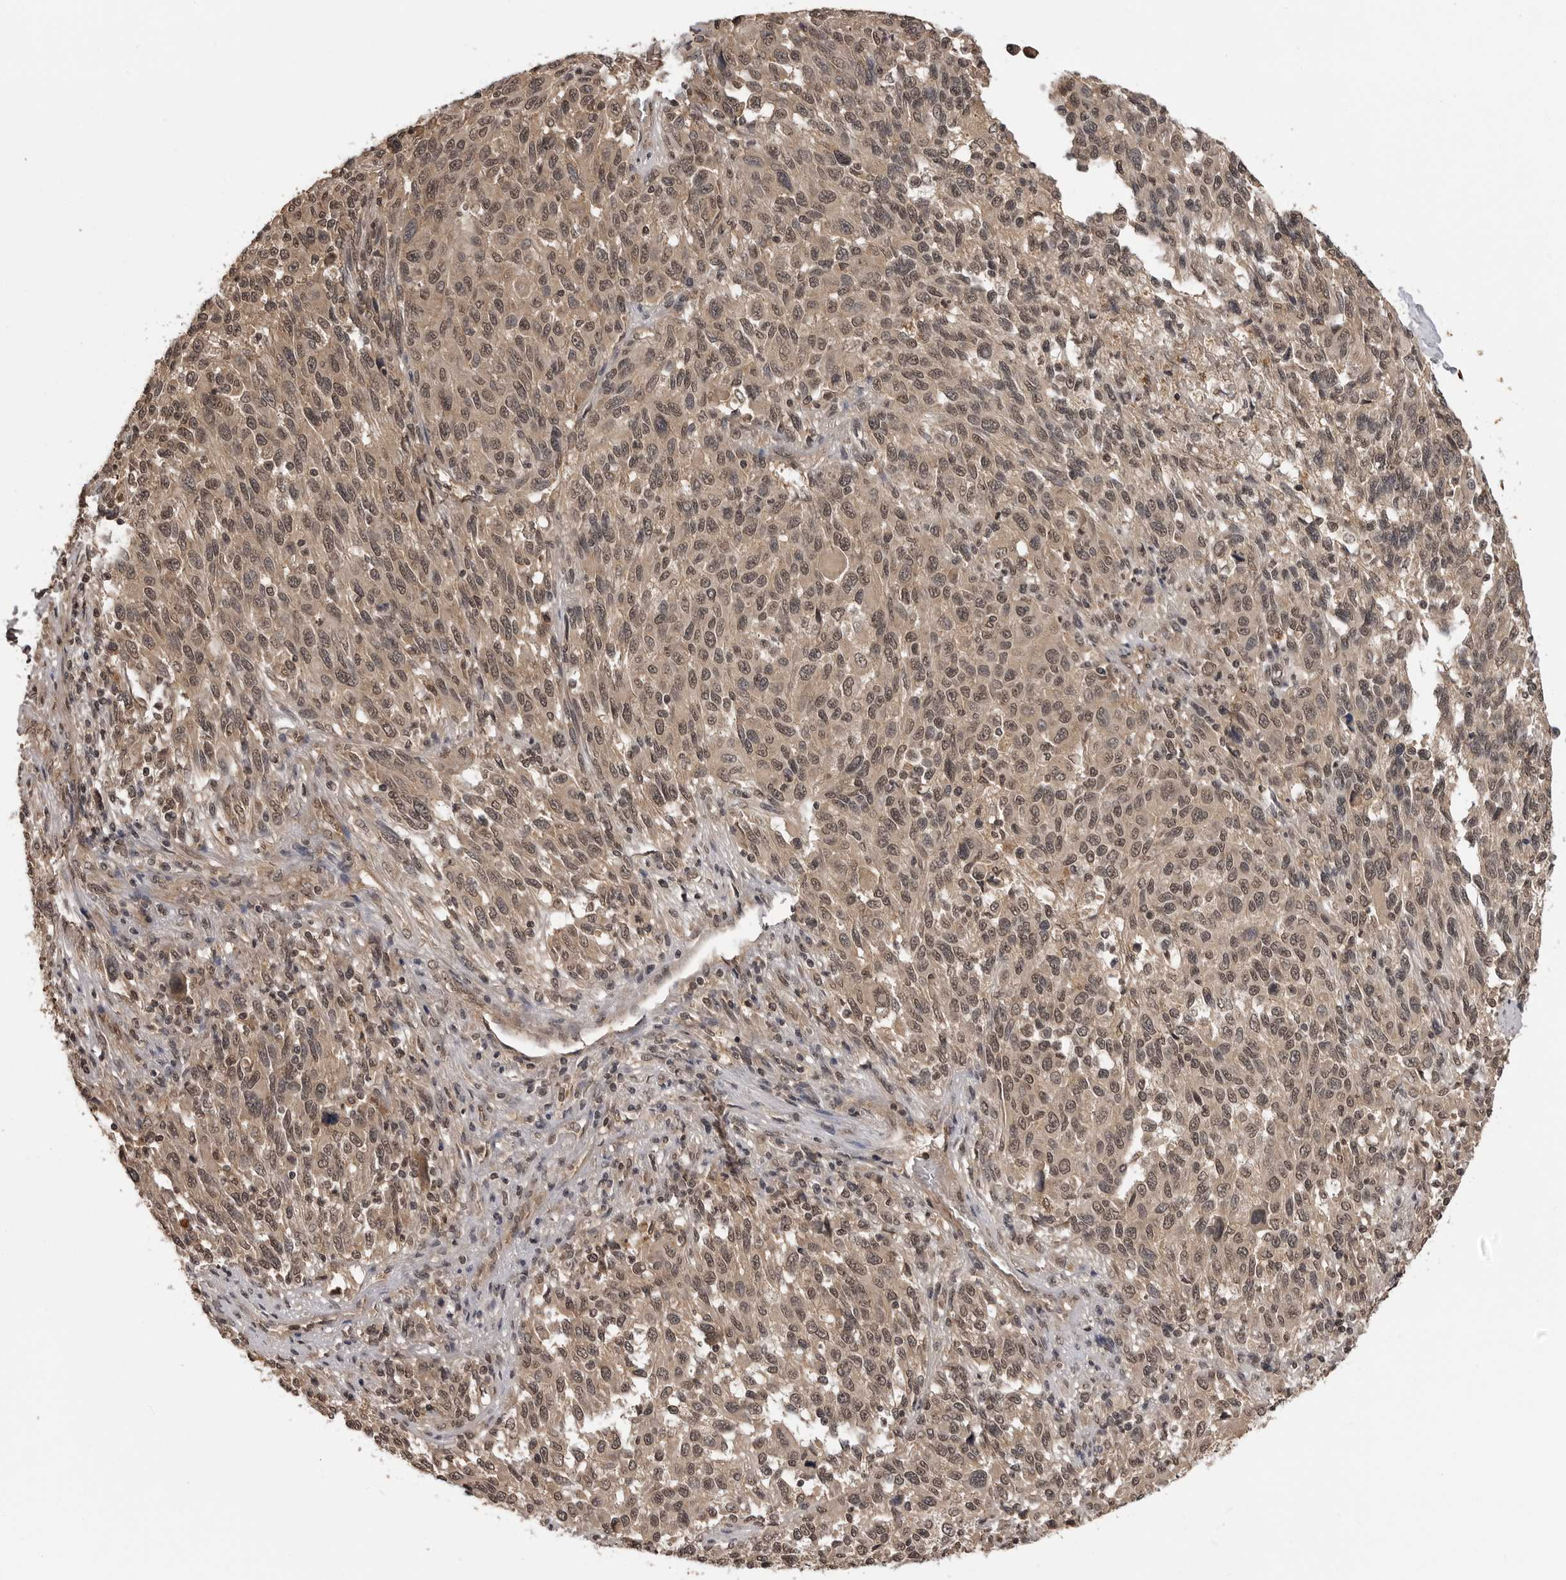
{"staining": {"intensity": "moderate", "quantity": ">75%", "location": "cytoplasmic/membranous,nuclear"}, "tissue": "melanoma", "cell_type": "Tumor cells", "image_type": "cancer", "snomed": [{"axis": "morphology", "description": "Malignant melanoma, Metastatic site"}, {"axis": "topography", "description": "Lymph node"}], "caption": "The histopathology image displays immunohistochemical staining of melanoma. There is moderate cytoplasmic/membranous and nuclear expression is seen in approximately >75% of tumor cells. The protein of interest is stained brown, and the nuclei are stained in blue (DAB IHC with brightfield microscopy, high magnification).", "gene": "IL24", "patient": {"sex": "male", "age": 61}}